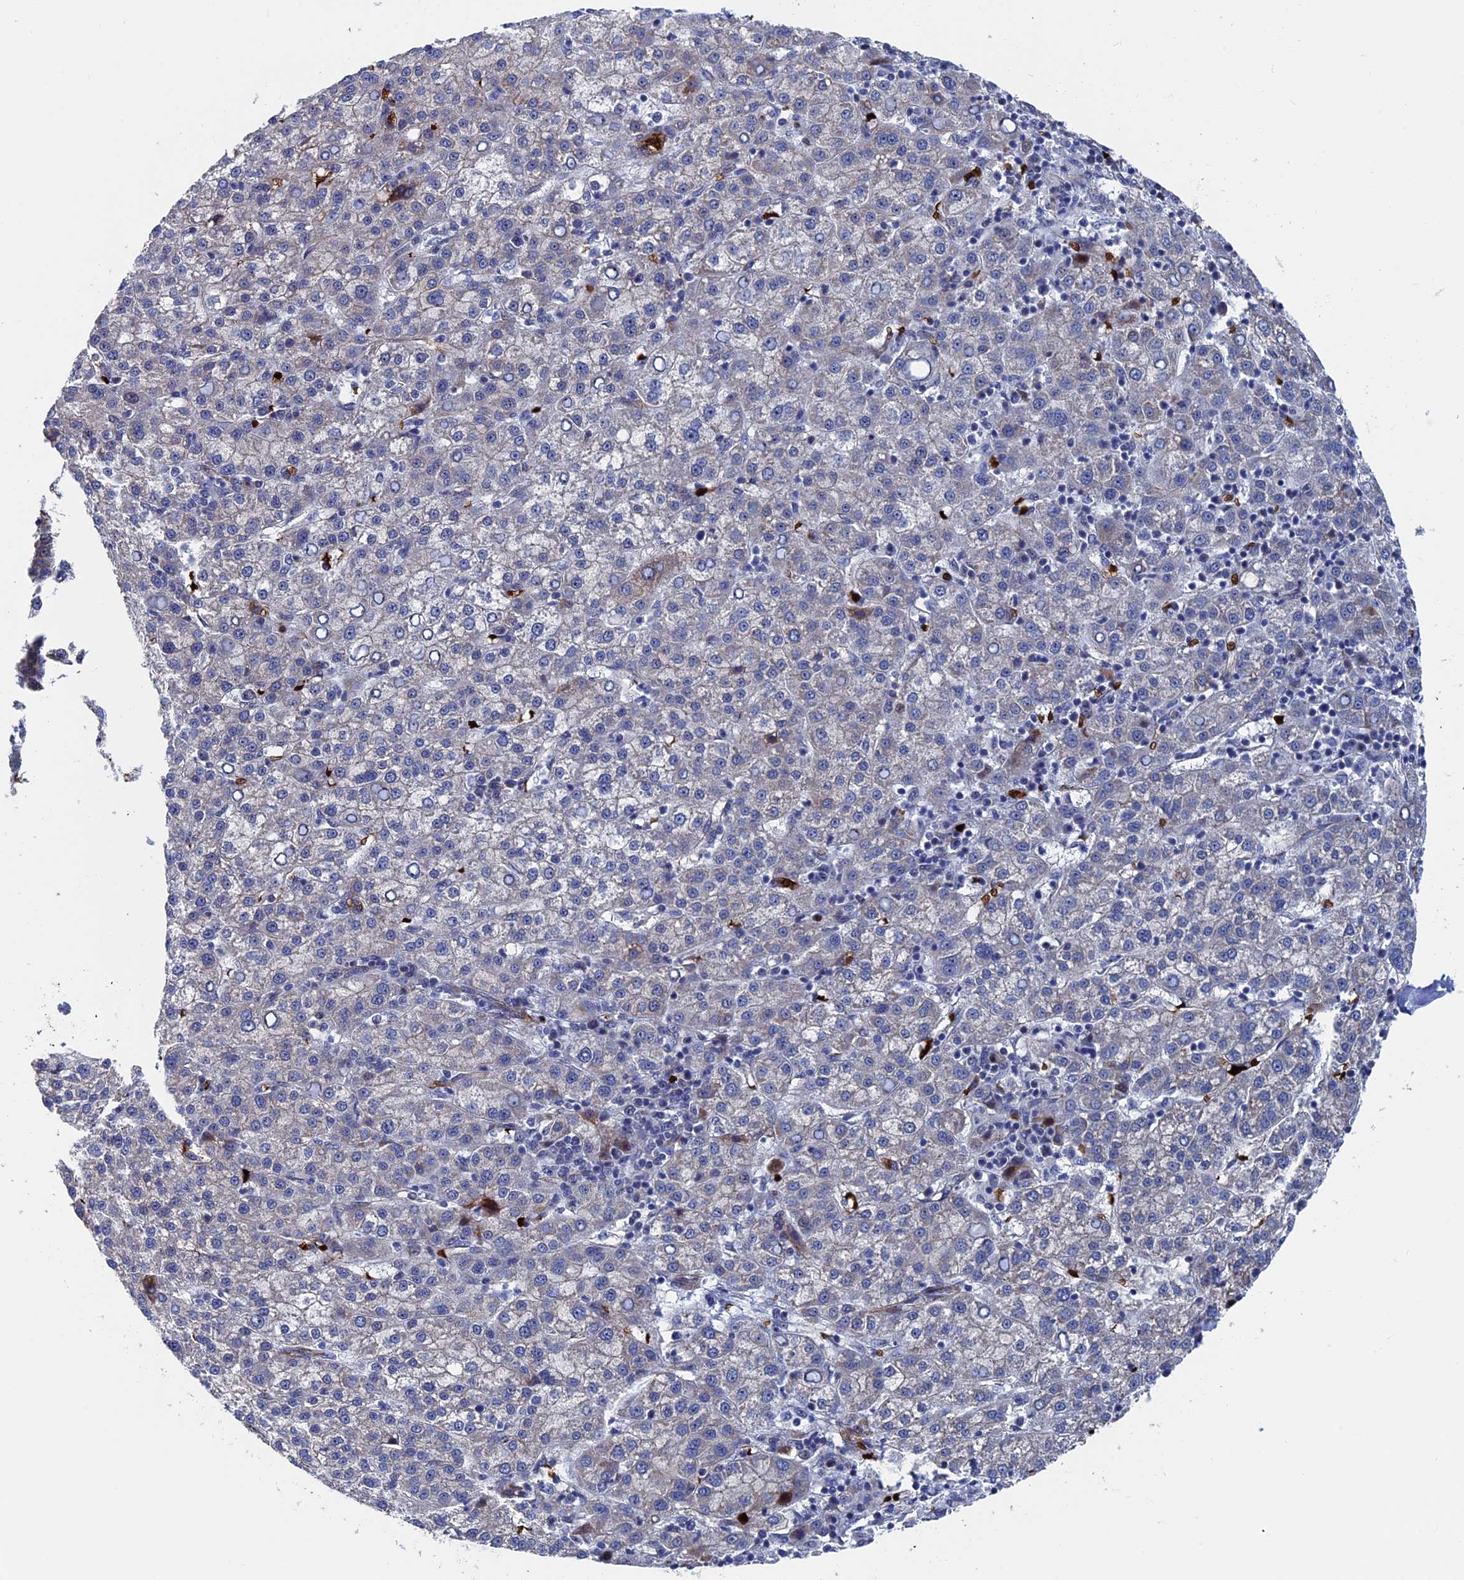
{"staining": {"intensity": "negative", "quantity": "none", "location": "none"}, "tissue": "liver cancer", "cell_type": "Tumor cells", "image_type": "cancer", "snomed": [{"axis": "morphology", "description": "Carcinoma, Hepatocellular, NOS"}, {"axis": "topography", "description": "Liver"}], "caption": "The photomicrograph shows no staining of tumor cells in liver cancer (hepatocellular carcinoma). (Stains: DAB (3,3'-diaminobenzidine) immunohistochemistry with hematoxylin counter stain, Microscopy: brightfield microscopy at high magnification).", "gene": "EXOSC9", "patient": {"sex": "female", "age": 58}}